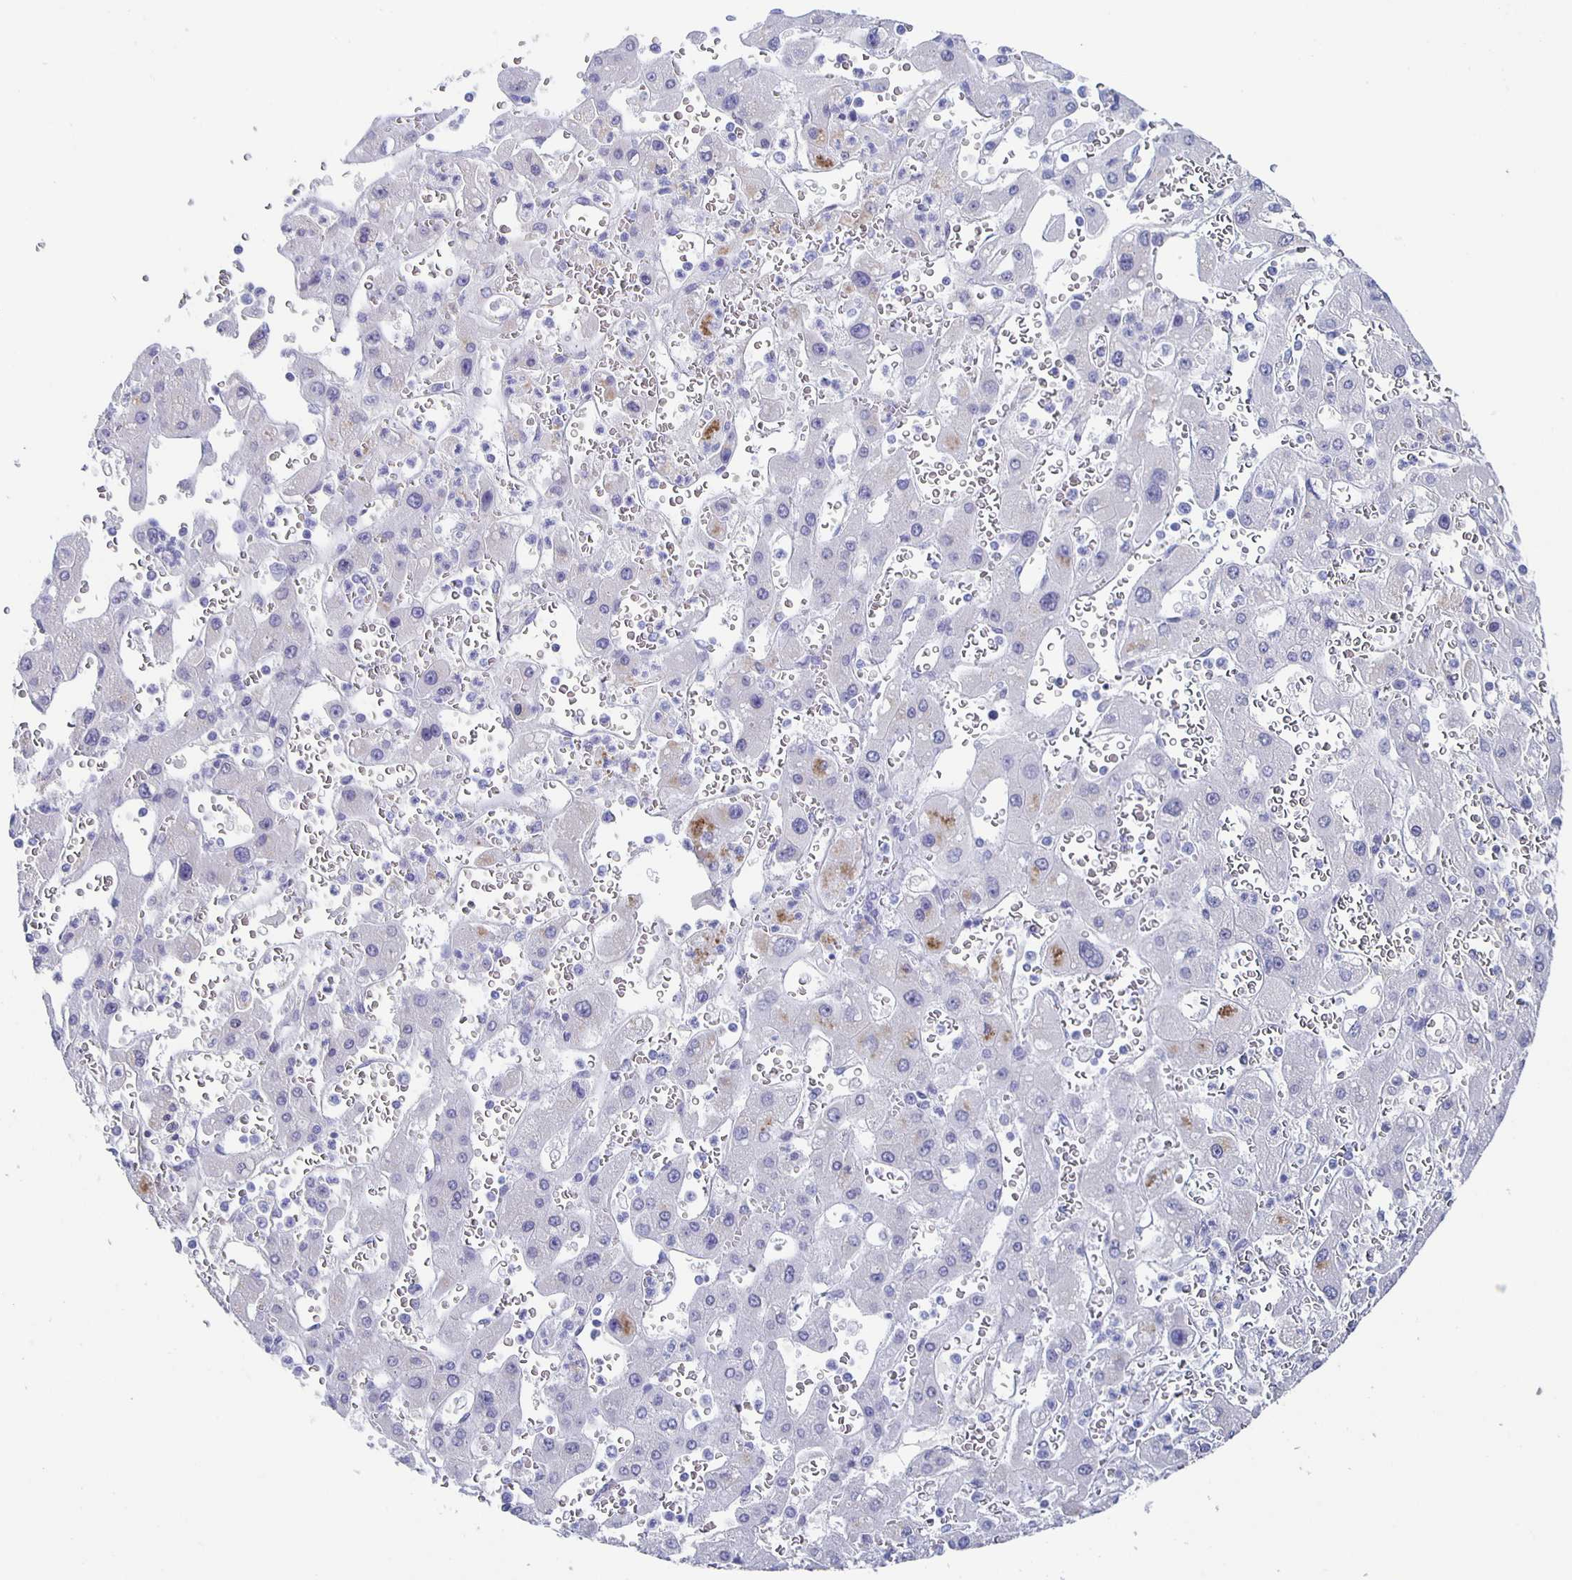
{"staining": {"intensity": "negative", "quantity": "none", "location": "none"}, "tissue": "liver cancer", "cell_type": "Tumor cells", "image_type": "cancer", "snomed": [{"axis": "morphology", "description": "Carcinoma, Hepatocellular, NOS"}, {"axis": "topography", "description": "Liver"}], "caption": "High power microscopy photomicrograph of an immunohistochemistry (IHC) micrograph of liver cancer, revealing no significant staining in tumor cells. The staining was performed using DAB (3,3'-diaminobenzidine) to visualize the protein expression in brown, while the nuclei were stained in blue with hematoxylin (Magnification: 20x).", "gene": "CCDC17", "patient": {"sex": "female", "age": 73}}